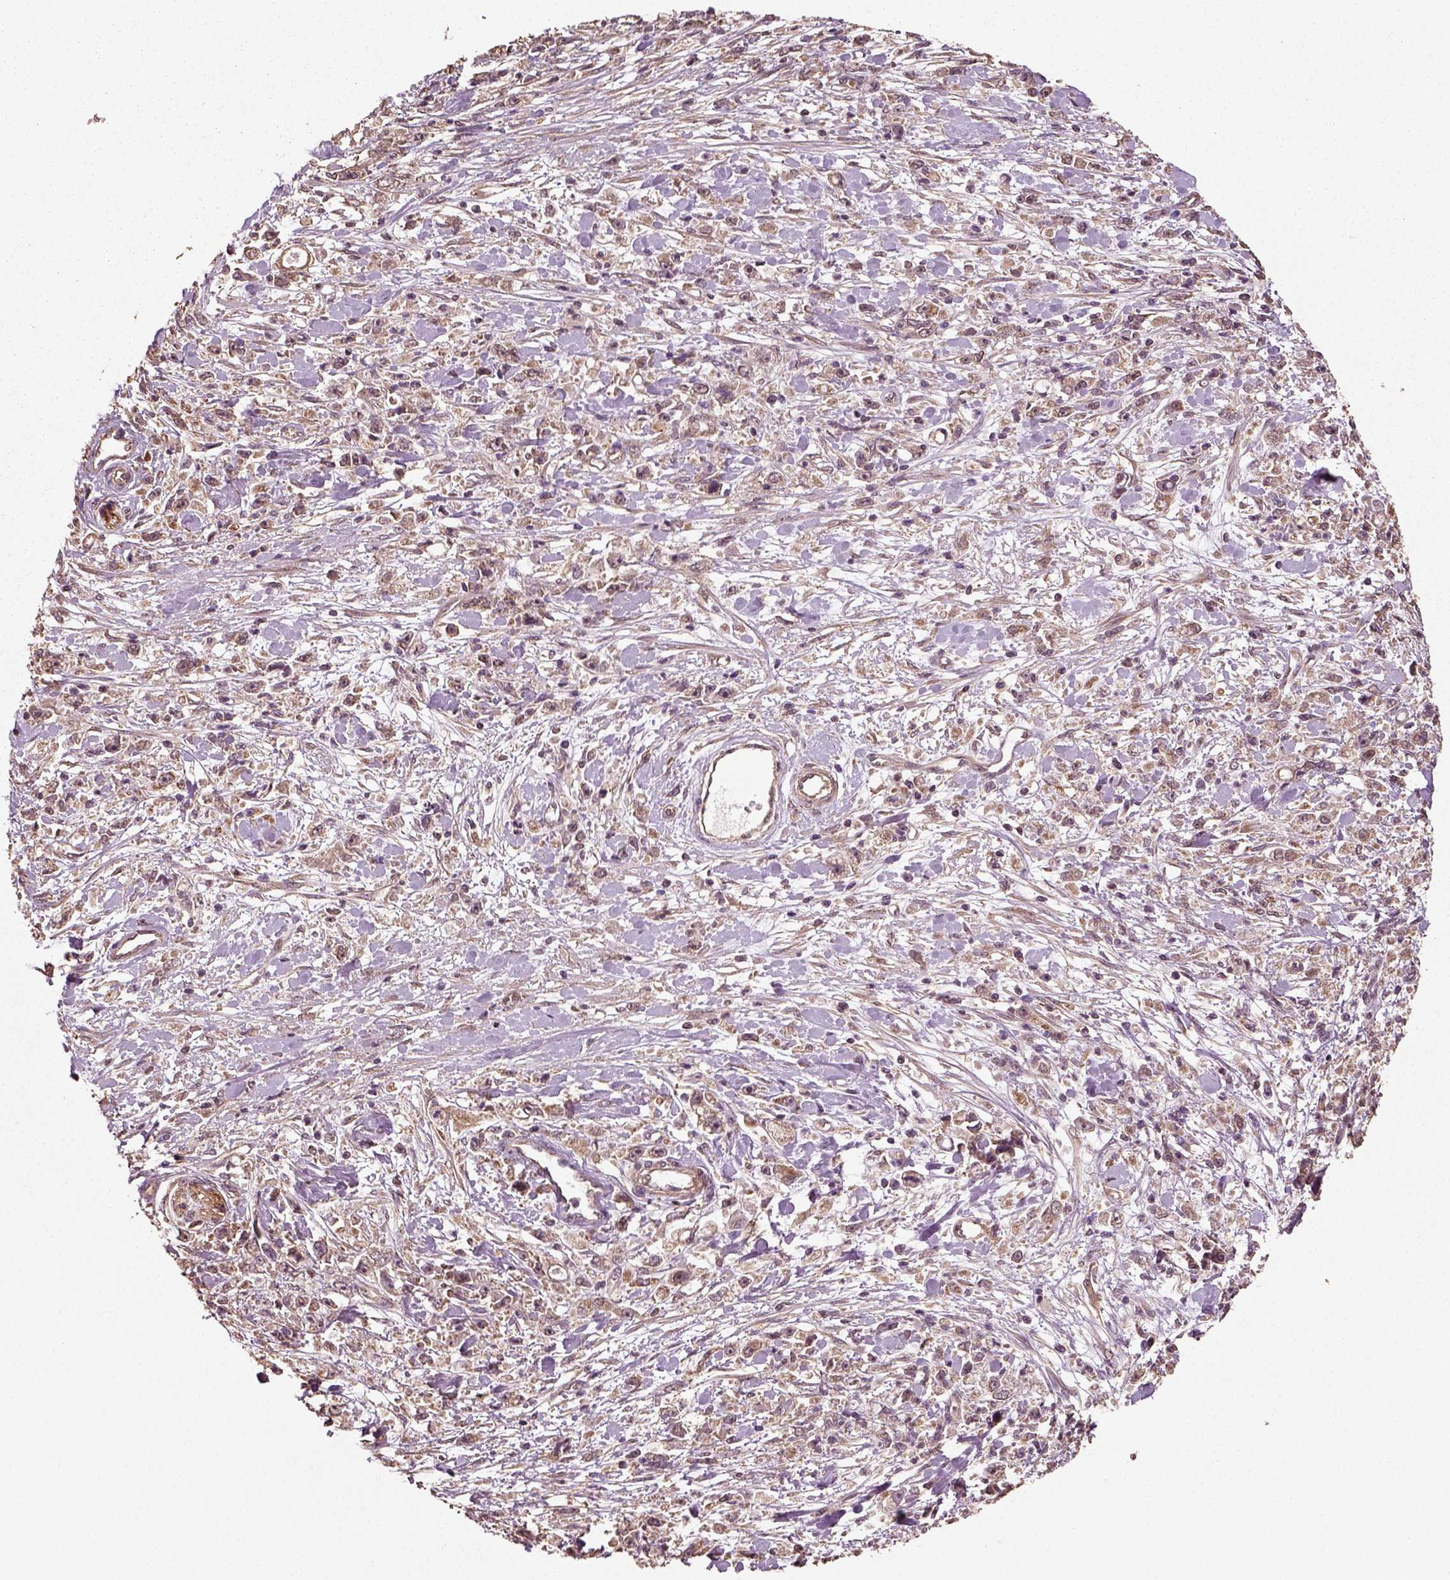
{"staining": {"intensity": "weak", "quantity": "<25%", "location": "cytoplasmic/membranous"}, "tissue": "stomach cancer", "cell_type": "Tumor cells", "image_type": "cancer", "snomed": [{"axis": "morphology", "description": "Adenocarcinoma, NOS"}, {"axis": "topography", "description": "Stomach"}], "caption": "Tumor cells show no significant expression in stomach adenocarcinoma.", "gene": "ERV3-1", "patient": {"sex": "female", "age": 59}}